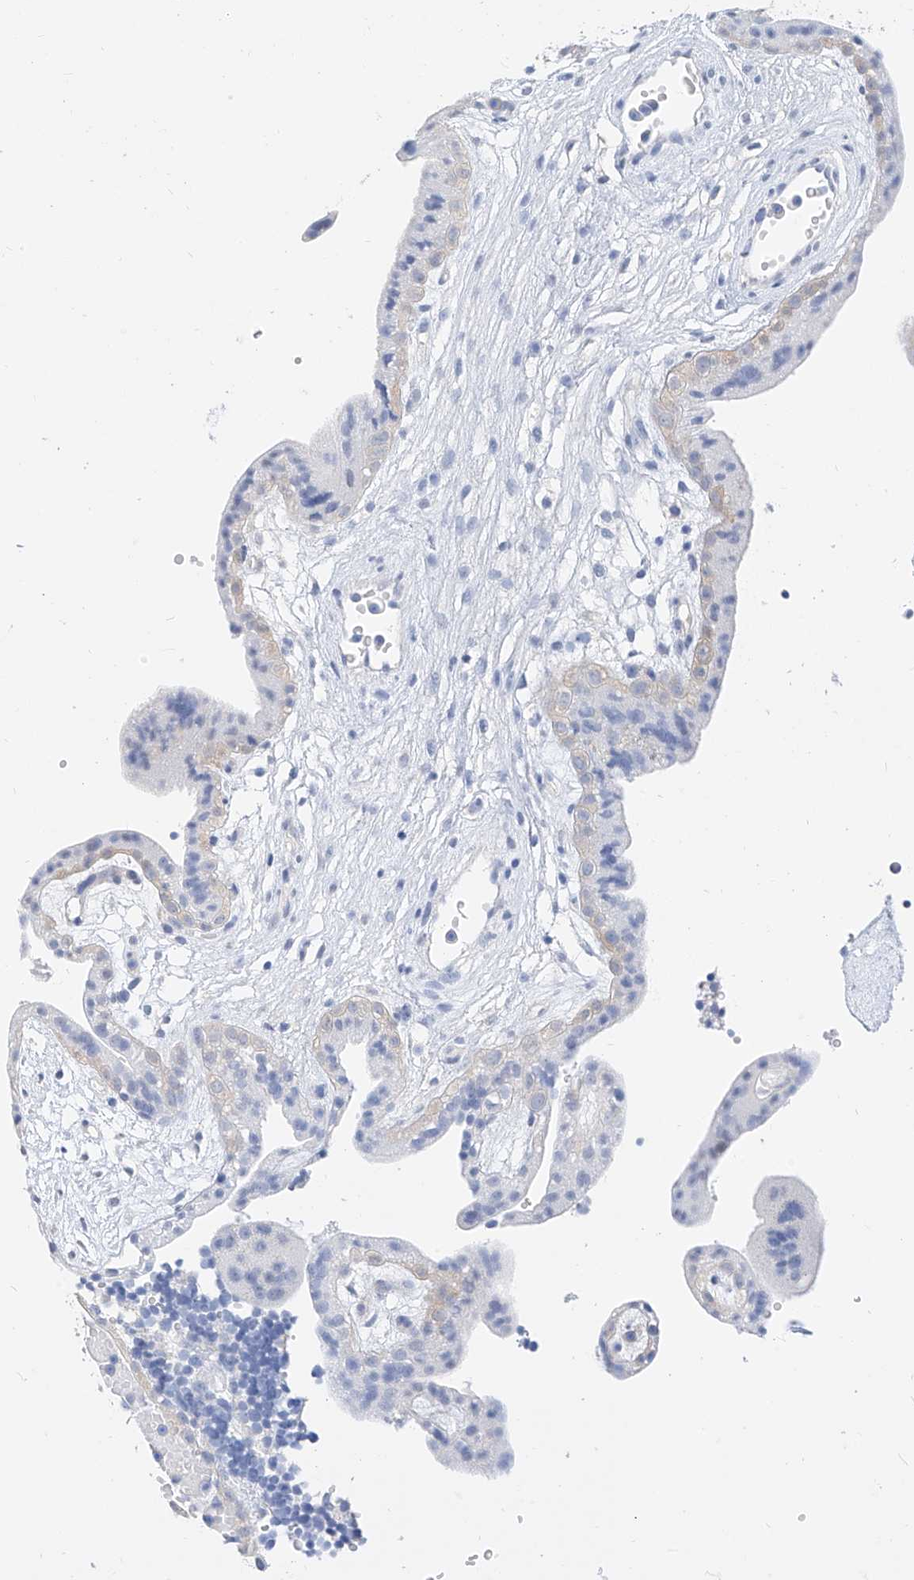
{"staining": {"intensity": "negative", "quantity": "none", "location": "none"}, "tissue": "placenta", "cell_type": "Trophoblastic cells", "image_type": "normal", "snomed": [{"axis": "morphology", "description": "Normal tissue, NOS"}, {"axis": "topography", "description": "Placenta"}], "caption": "Placenta was stained to show a protein in brown. There is no significant expression in trophoblastic cells. (DAB immunohistochemistry, high magnification).", "gene": "ZZEF1", "patient": {"sex": "female", "age": 18}}